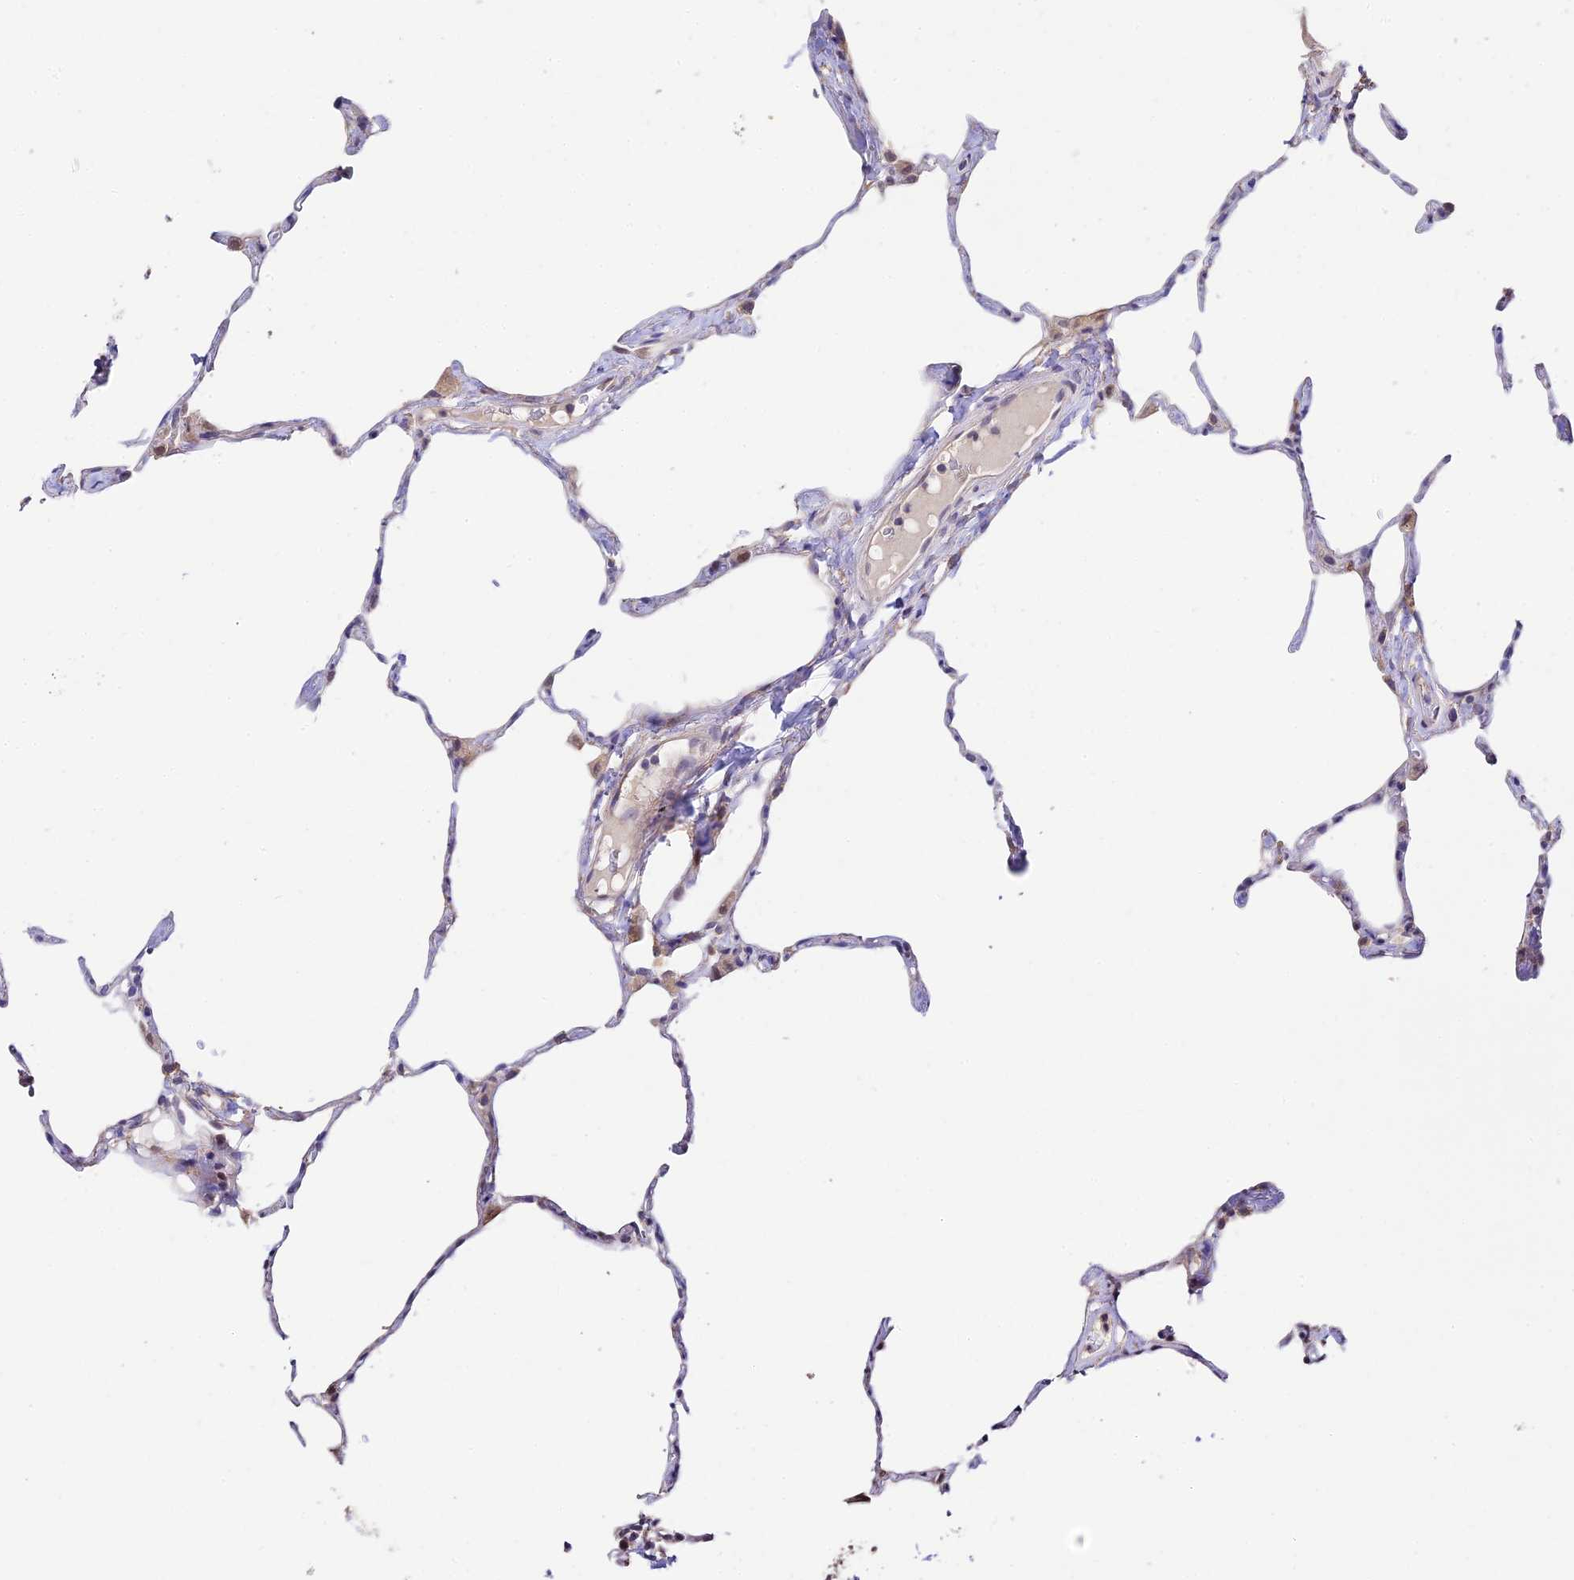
{"staining": {"intensity": "weak", "quantity": "<25%", "location": "cytoplasmic/membranous"}, "tissue": "lung", "cell_type": "Alveolar cells", "image_type": "normal", "snomed": [{"axis": "morphology", "description": "Normal tissue, NOS"}, {"axis": "topography", "description": "Lung"}], "caption": "Immunohistochemical staining of normal human lung displays no significant expression in alveolar cells. (Stains: DAB (3,3'-diaminobenzidine) immunohistochemistry (IHC) with hematoxylin counter stain, Microscopy: brightfield microscopy at high magnification).", "gene": "C3orf20", "patient": {"sex": "male", "age": 65}}